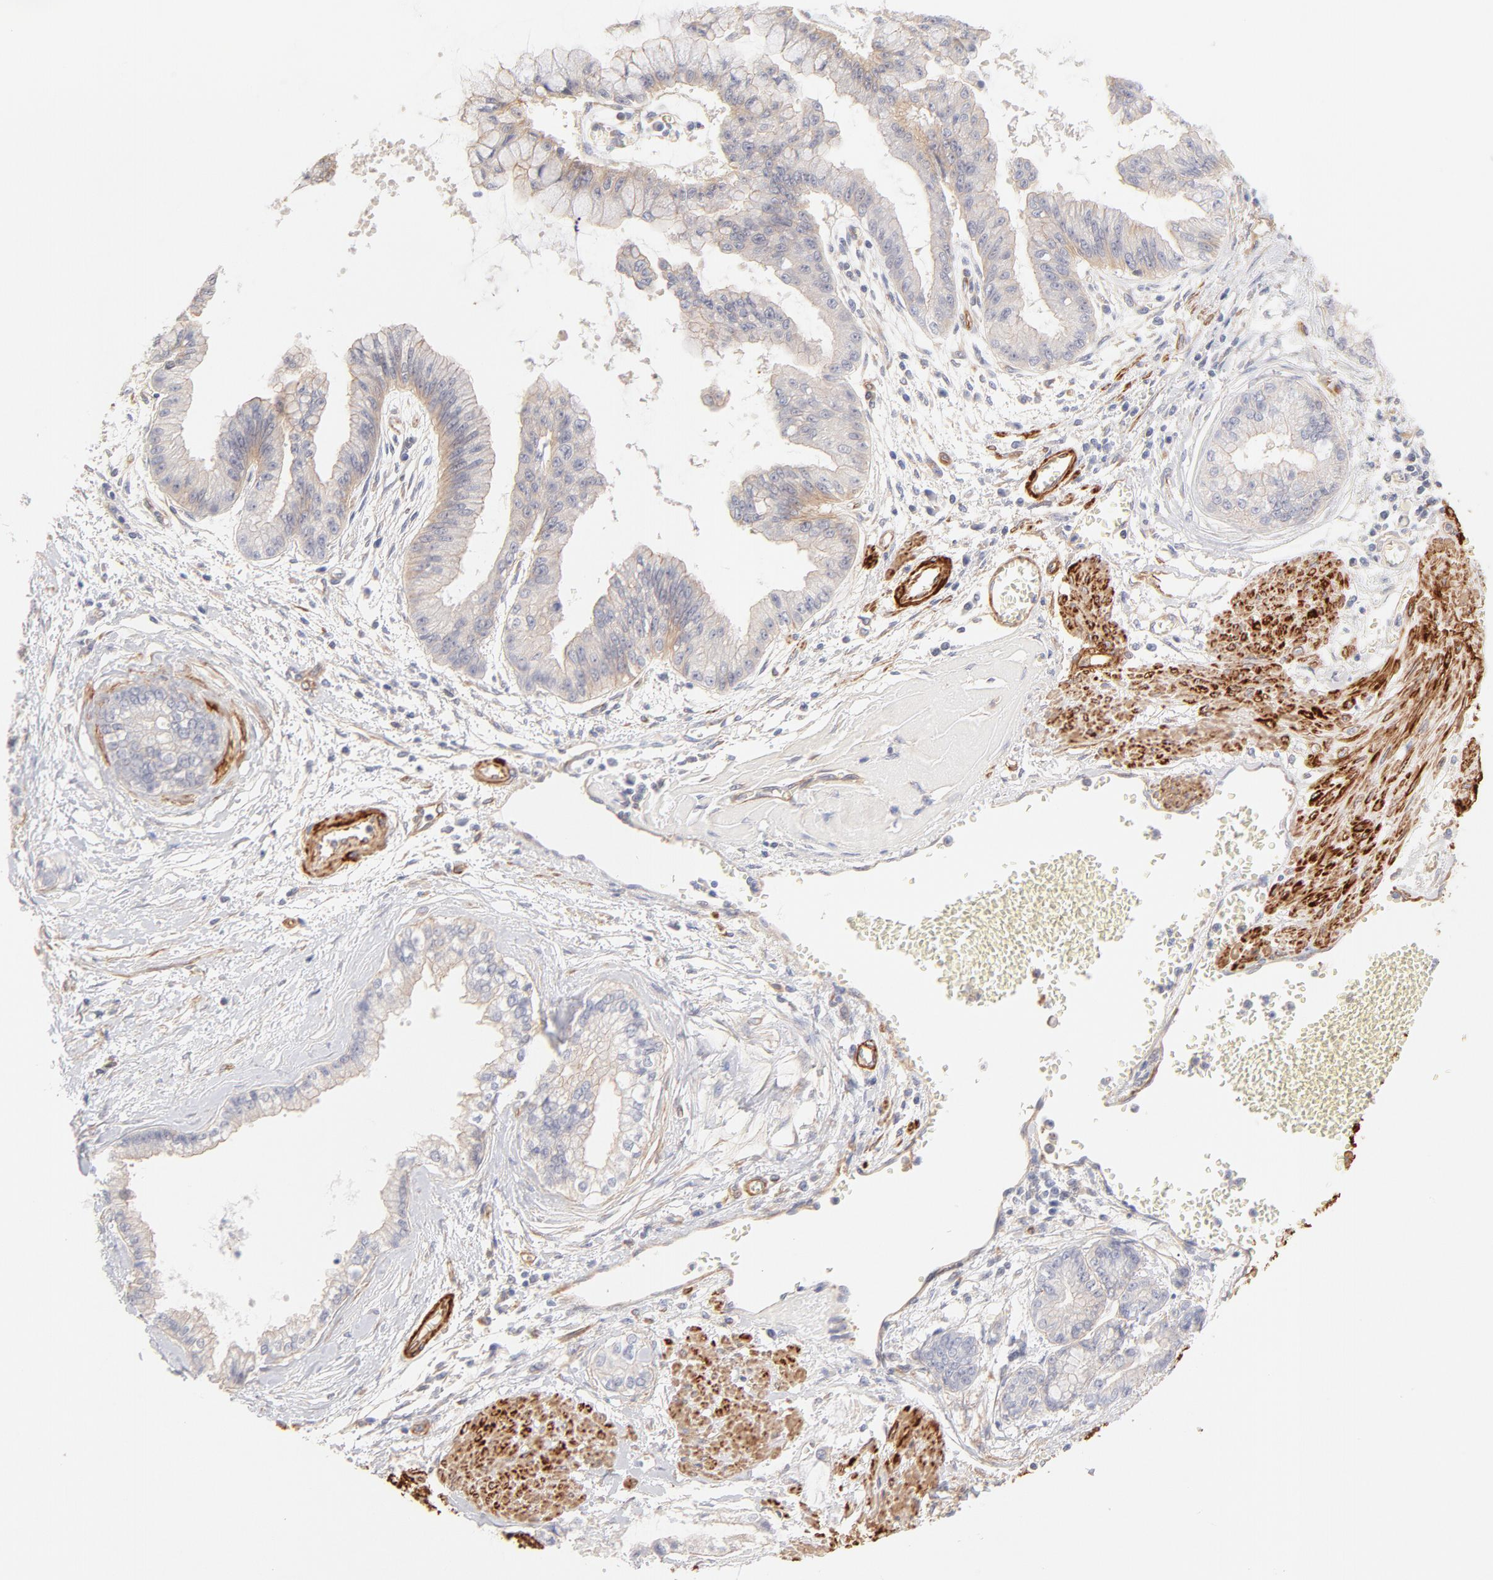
{"staining": {"intensity": "moderate", "quantity": ">75%", "location": "cytoplasmic/membranous"}, "tissue": "liver cancer", "cell_type": "Tumor cells", "image_type": "cancer", "snomed": [{"axis": "morphology", "description": "Cholangiocarcinoma"}, {"axis": "topography", "description": "Liver"}], "caption": "The image demonstrates immunohistochemical staining of cholangiocarcinoma (liver). There is moderate cytoplasmic/membranous staining is identified in about >75% of tumor cells. (DAB (3,3'-diaminobenzidine) = brown stain, brightfield microscopy at high magnification).", "gene": "LDLRAP1", "patient": {"sex": "female", "age": 79}}